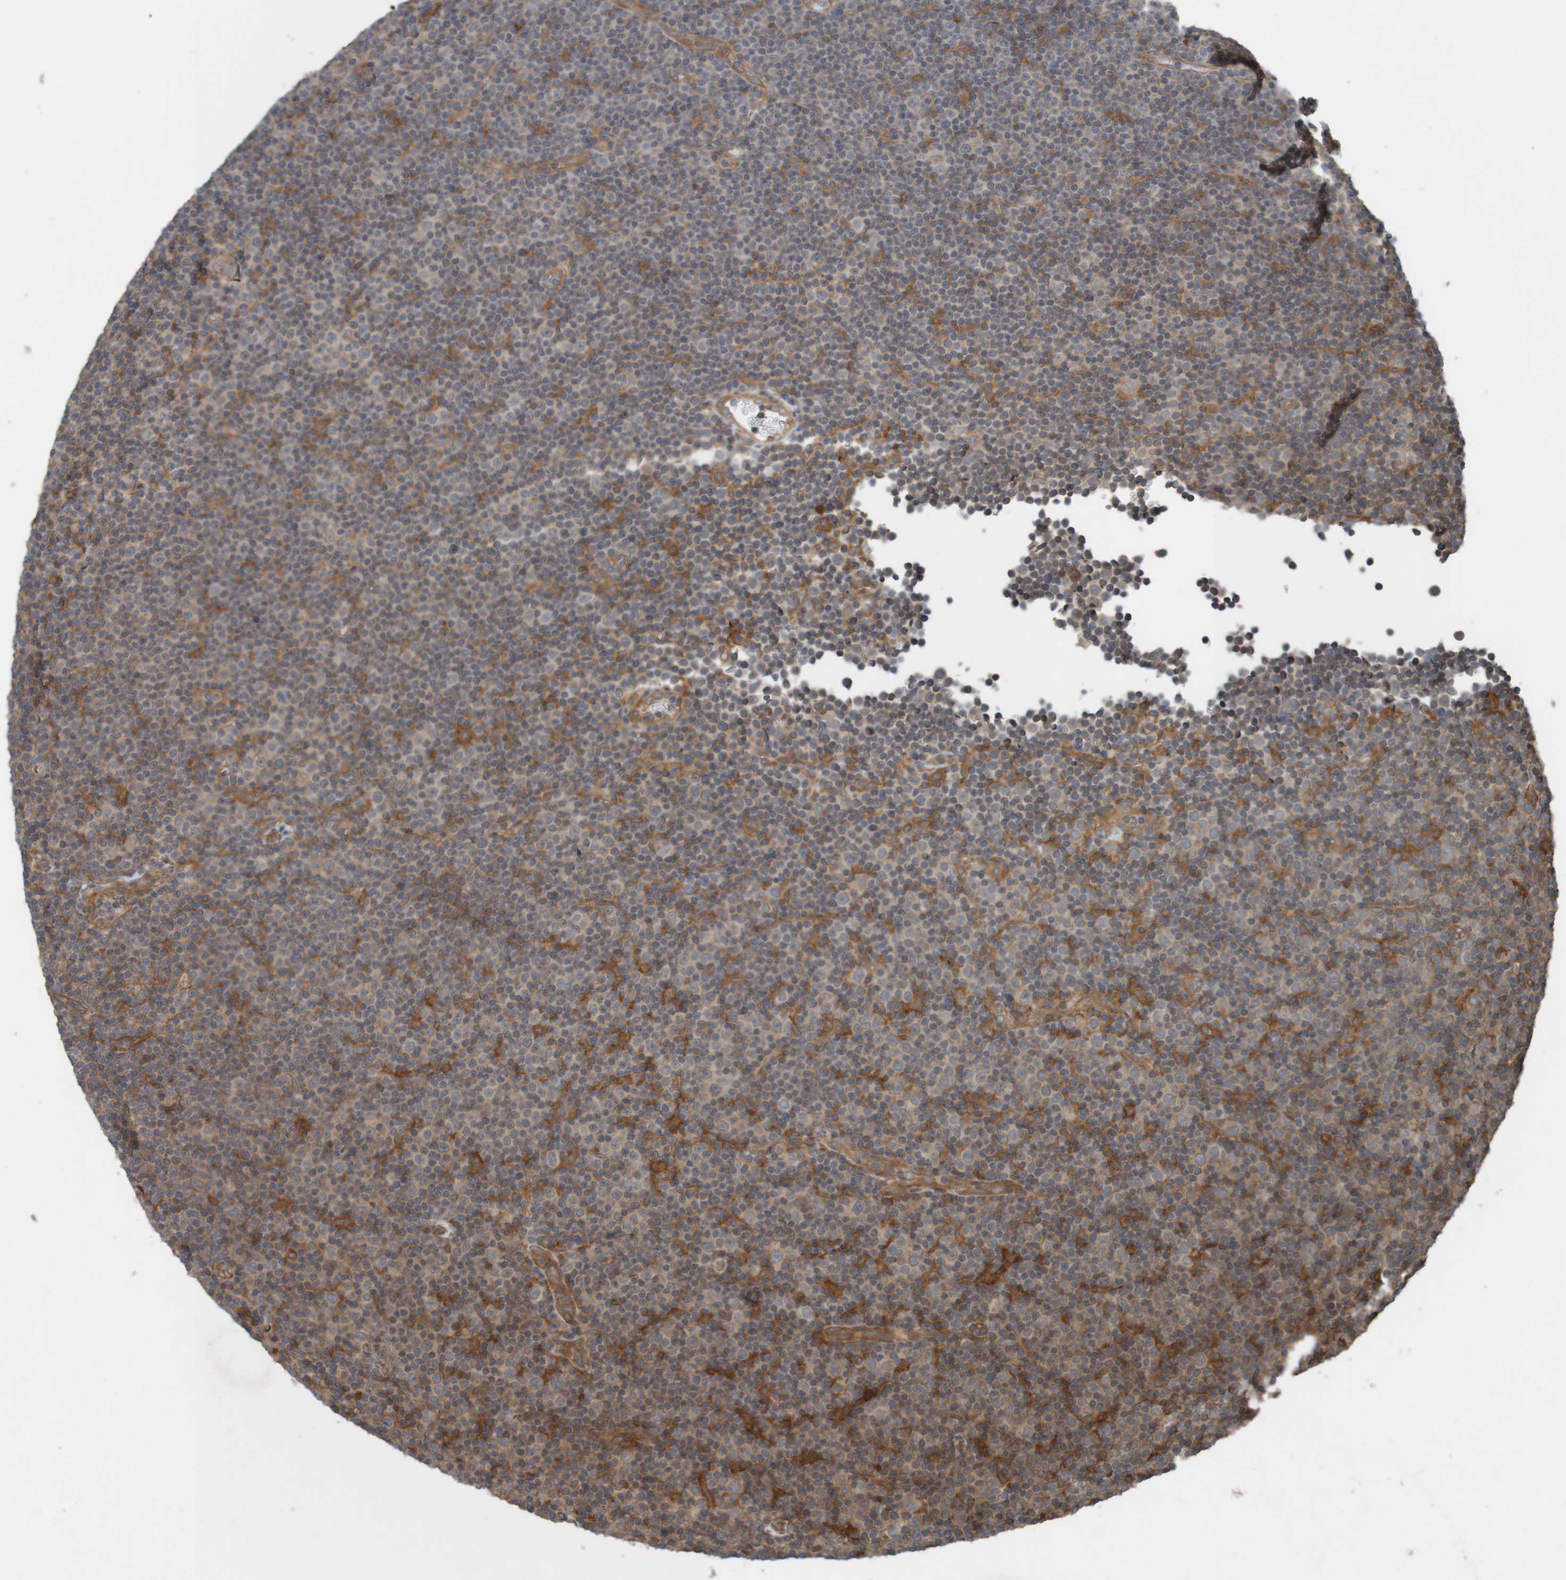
{"staining": {"intensity": "weak", "quantity": "25%-75%", "location": "cytoplasmic/membranous"}, "tissue": "lymphoma", "cell_type": "Tumor cells", "image_type": "cancer", "snomed": [{"axis": "morphology", "description": "Malignant lymphoma, non-Hodgkin's type, Low grade"}, {"axis": "topography", "description": "Lymph node"}], "caption": "An image of low-grade malignant lymphoma, non-Hodgkin's type stained for a protein exhibits weak cytoplasmic/membranous brown staining in tumor cells.", "gene": "ARHGEF11", "patient": {"sex": "female", "age": 67}}